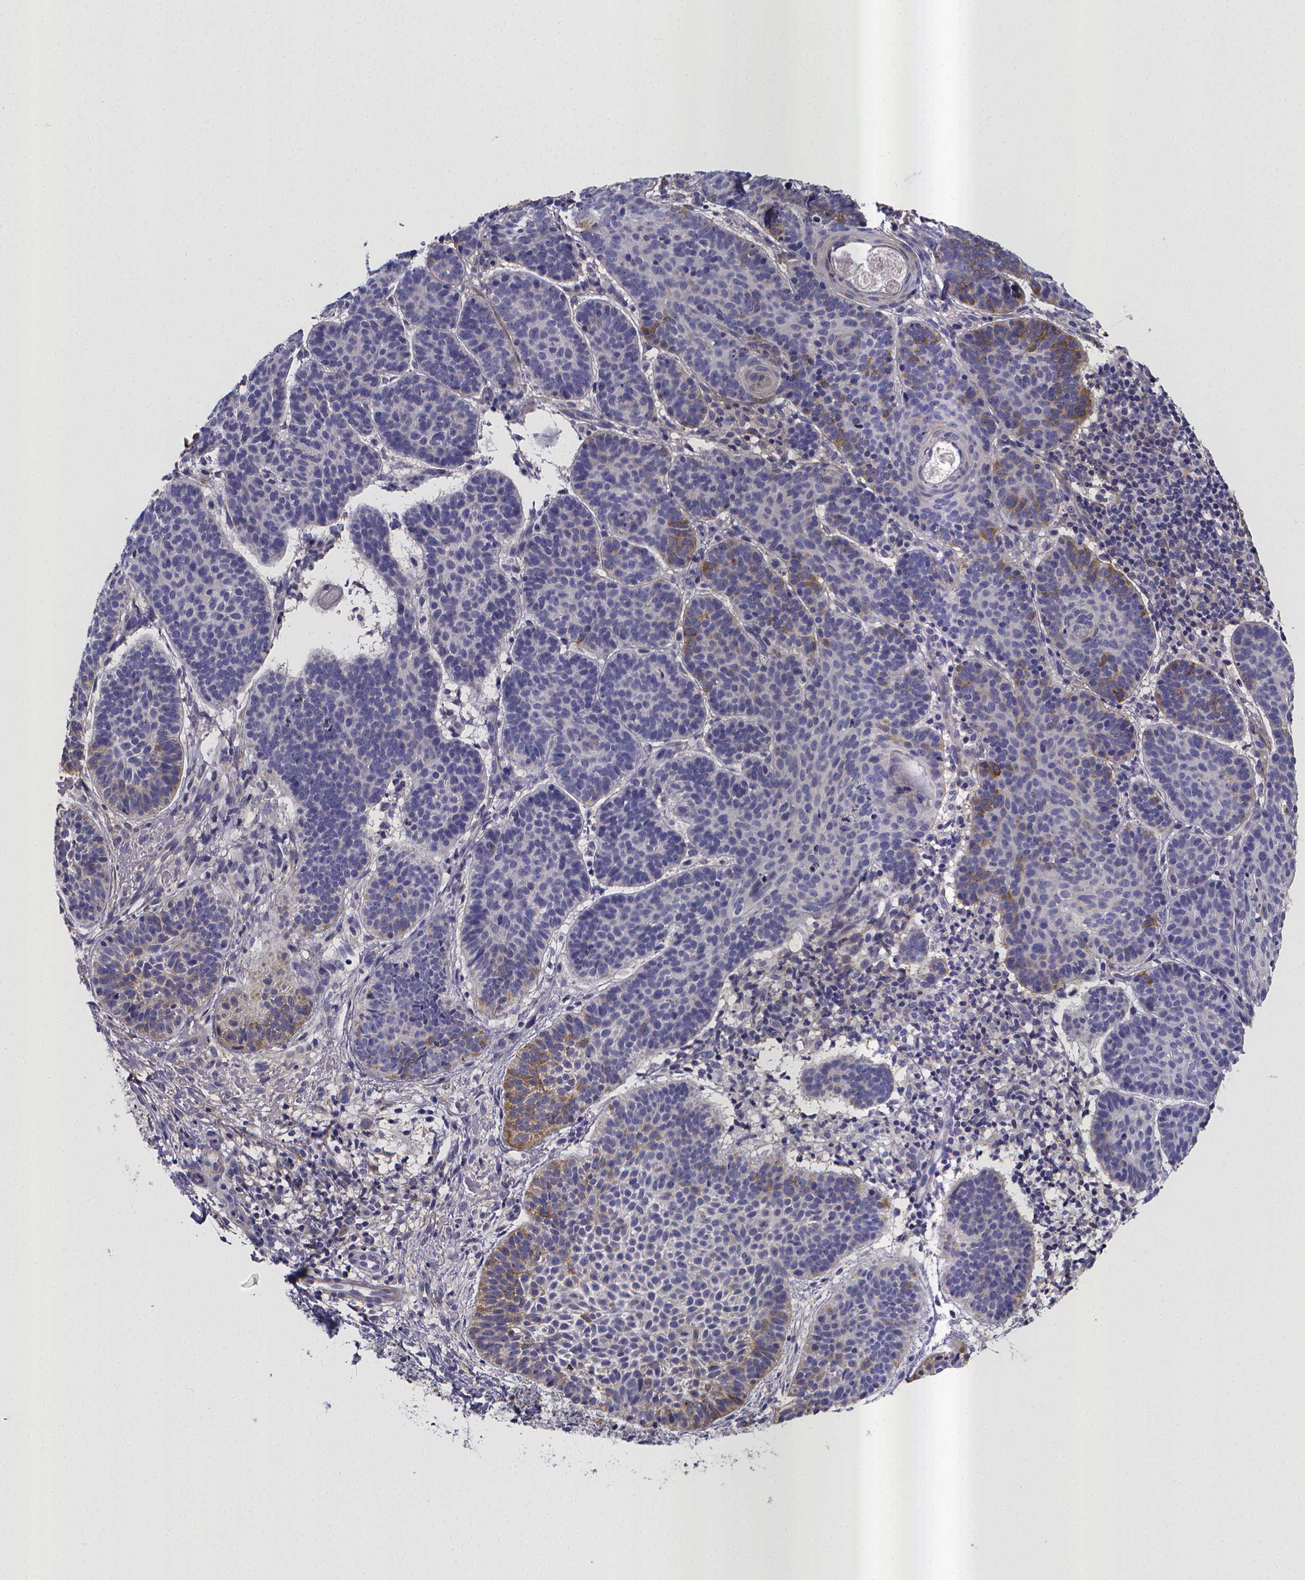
{"staining": {"intensity": "moderate", "quantity": "<25%", "location": "cytoplasmic/membranous"}, "tissue": "skin cancer", "cell_type": "Tumor cells", "image_type": "cancer", "snomed": [{"axis": "morphology", "description": "Basal cell carcinoma"}, {"axis": "topography", "description": "Skin"}], "caption": "Immunohistochemistry micrograph of neoplastic tissue: human skin cancer stained using immunohistochemistry displays low levels of moderate protein expression localized specifically in the cytoplasmic/membranous of tumor cells, appearing as a cytoplasmic/membranous brown color.", "gene": "RERG", "patient": {"sex": "male", "age": 72}}